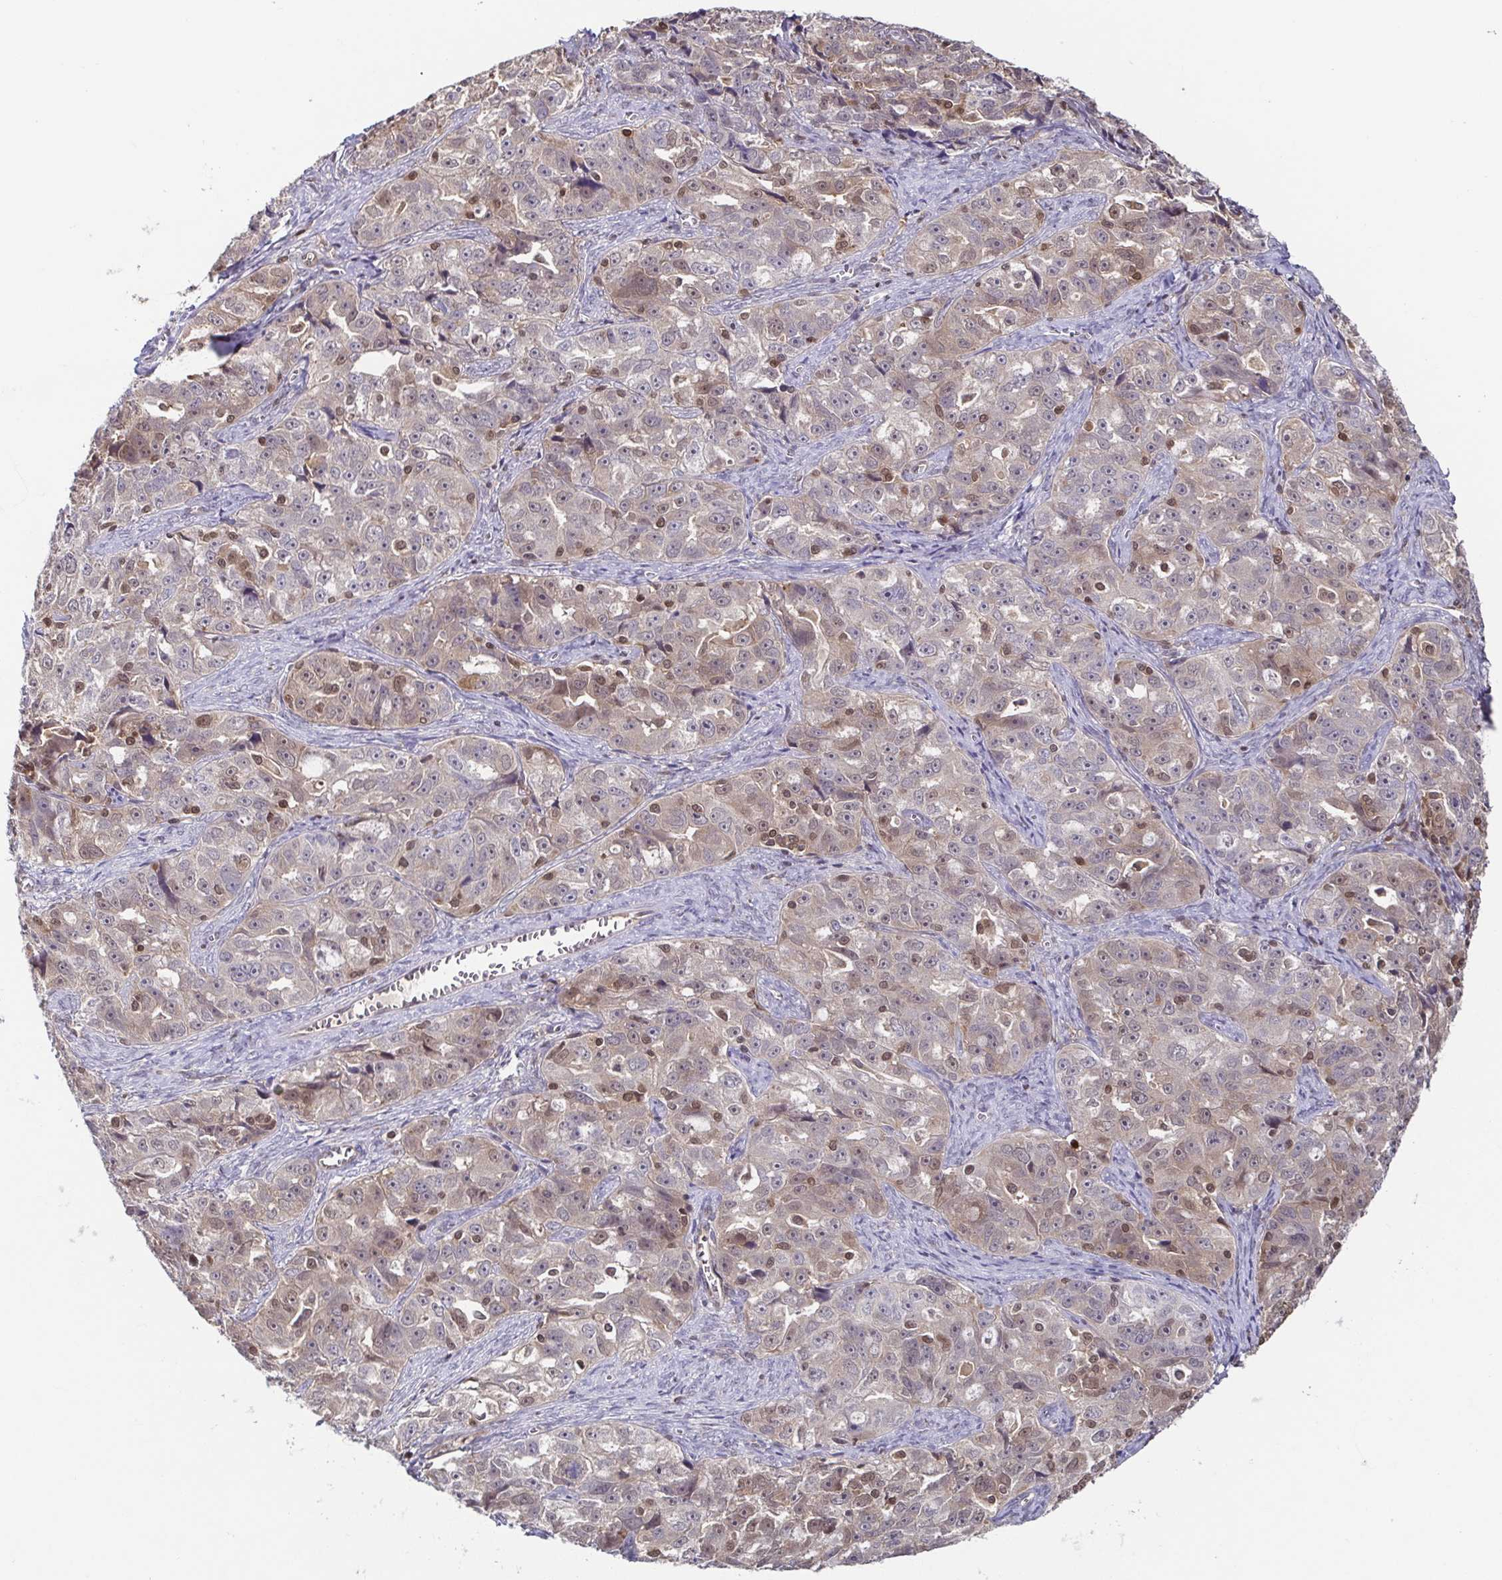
{"staining": {"intensity": "moderate", "quantity": "25%-75%", "location": "cytoplasmic/membranous,nuclear"}, "tissue": "ovarian cancer", "cell_type": "Tumor cells", "image_type": "cancer", "snomed": [{"axis": "morphology", "description": "Cystadenocarcinoma, serous, NOS"}, {"axis": "topography", "description": "Ovary"}], "caption": "A micrograph showing moderate cytoplasmic/membranous and nuclear staining in about 25%-75% of tumor cells in ovarian cancer (serous cystadenocarcinoma), as visualized by brown immunohistochemical staining.", "gene": "PSMB9", "patient": {"sex": "female", "age": 51}}